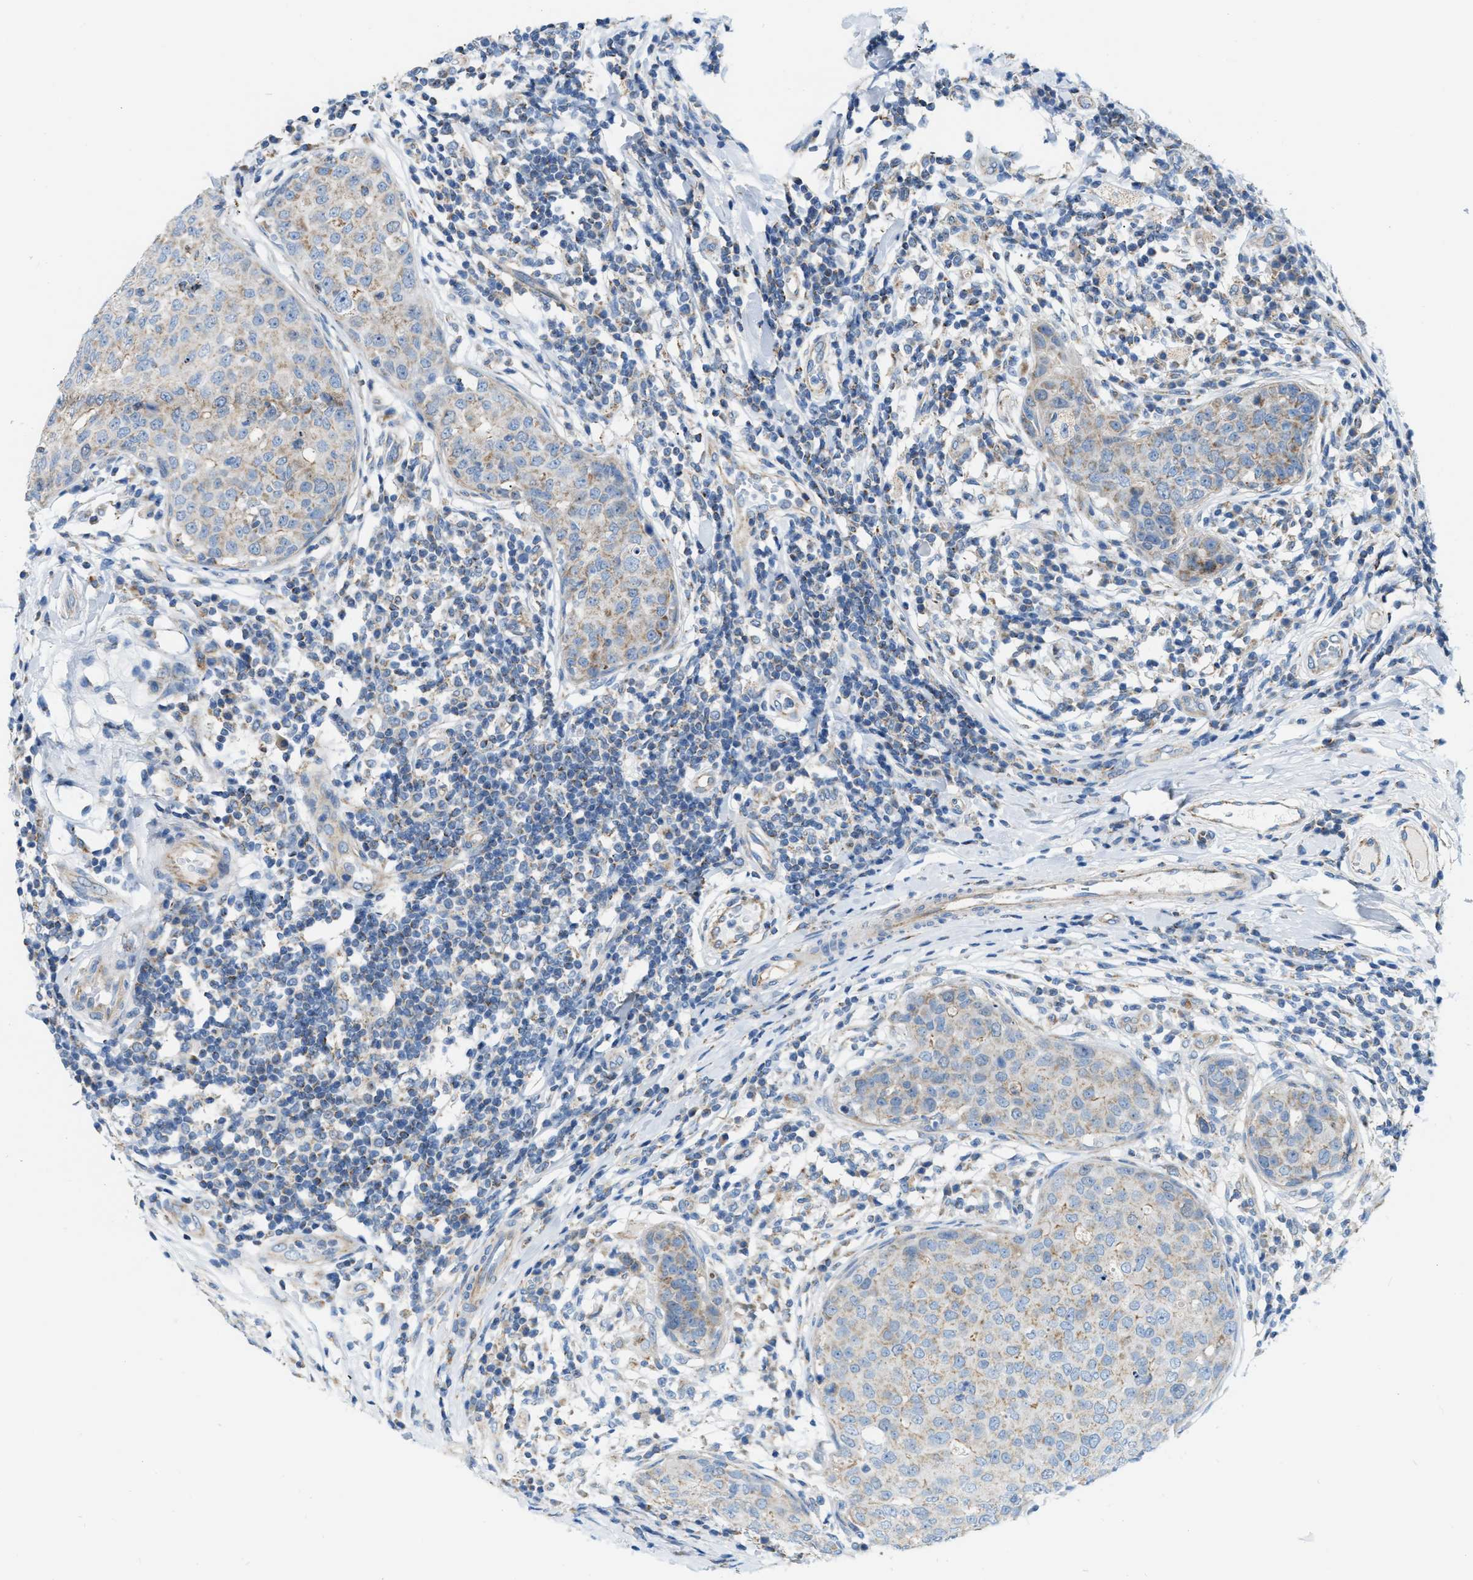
{"staining": {"intensity": "weak", "quantity": "<25%", "location": "cytoplasmic/membranous"}, "tissue": "breast cancer", "cell_type": "Tumor cells", "image_type": "cancer", "snomed": [{"axis": "morphology", "description": "Duct carcinoma"}, {"axis": "topography", "description": "Breast"}], "caption": "IHC of human breast cancer exhibits no expression in tumor cells.", "gene": "JADE1", "patient": {"sex": "female", "age": 27}}